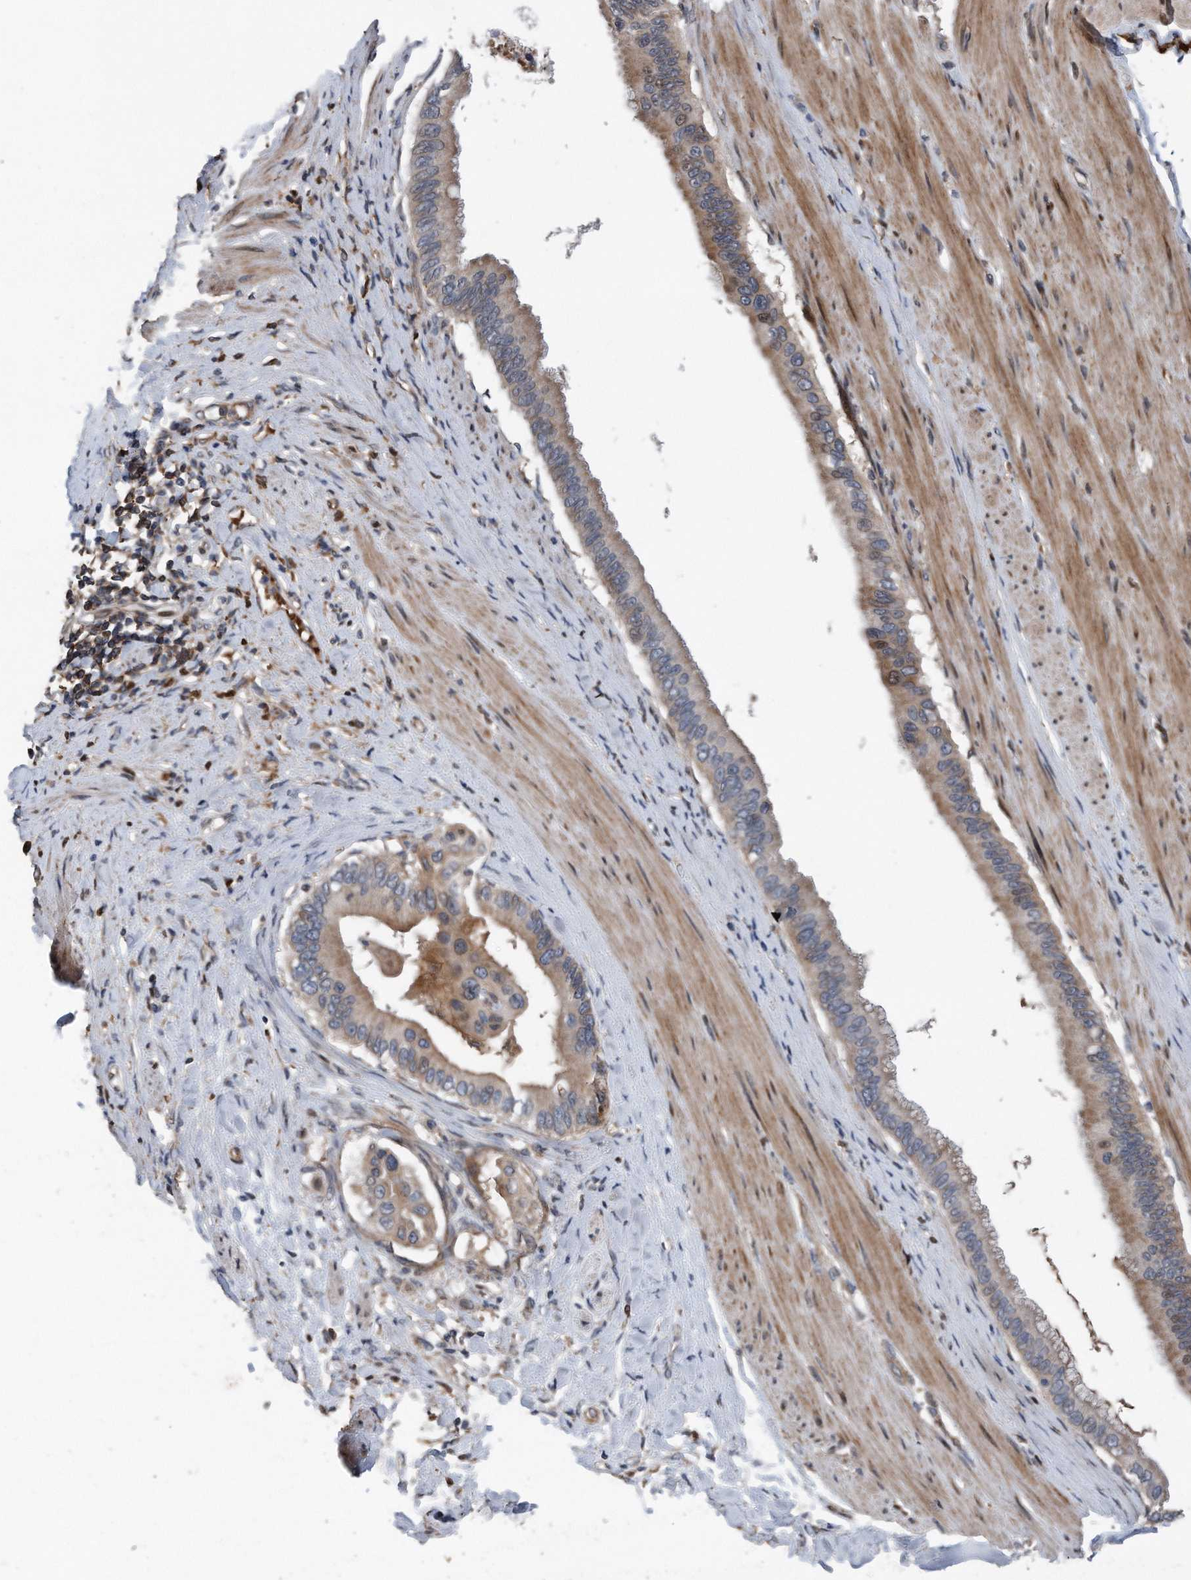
{"staining": {"intensity": "moderate", "quantity": "25%-75%", "location": "cytoplasmic/membranous"}, "tissue": "pancreatic cancer", "cell_type": "Tumor cells", "image_type": "cancer", "snomed": [{"axis": "morphology", "description": "Adenocarcinoma, NOS"}, {"axis": "topography", "description": "Pancreas"}], "caption": "A brown stain highlights moderate cytoplasmic/membranous staining of a protein in human pancreatic cancer (adenocarcinoma) tumor cells.", "gene": "DST", "patient": {"sex": "female", "age": 56}}